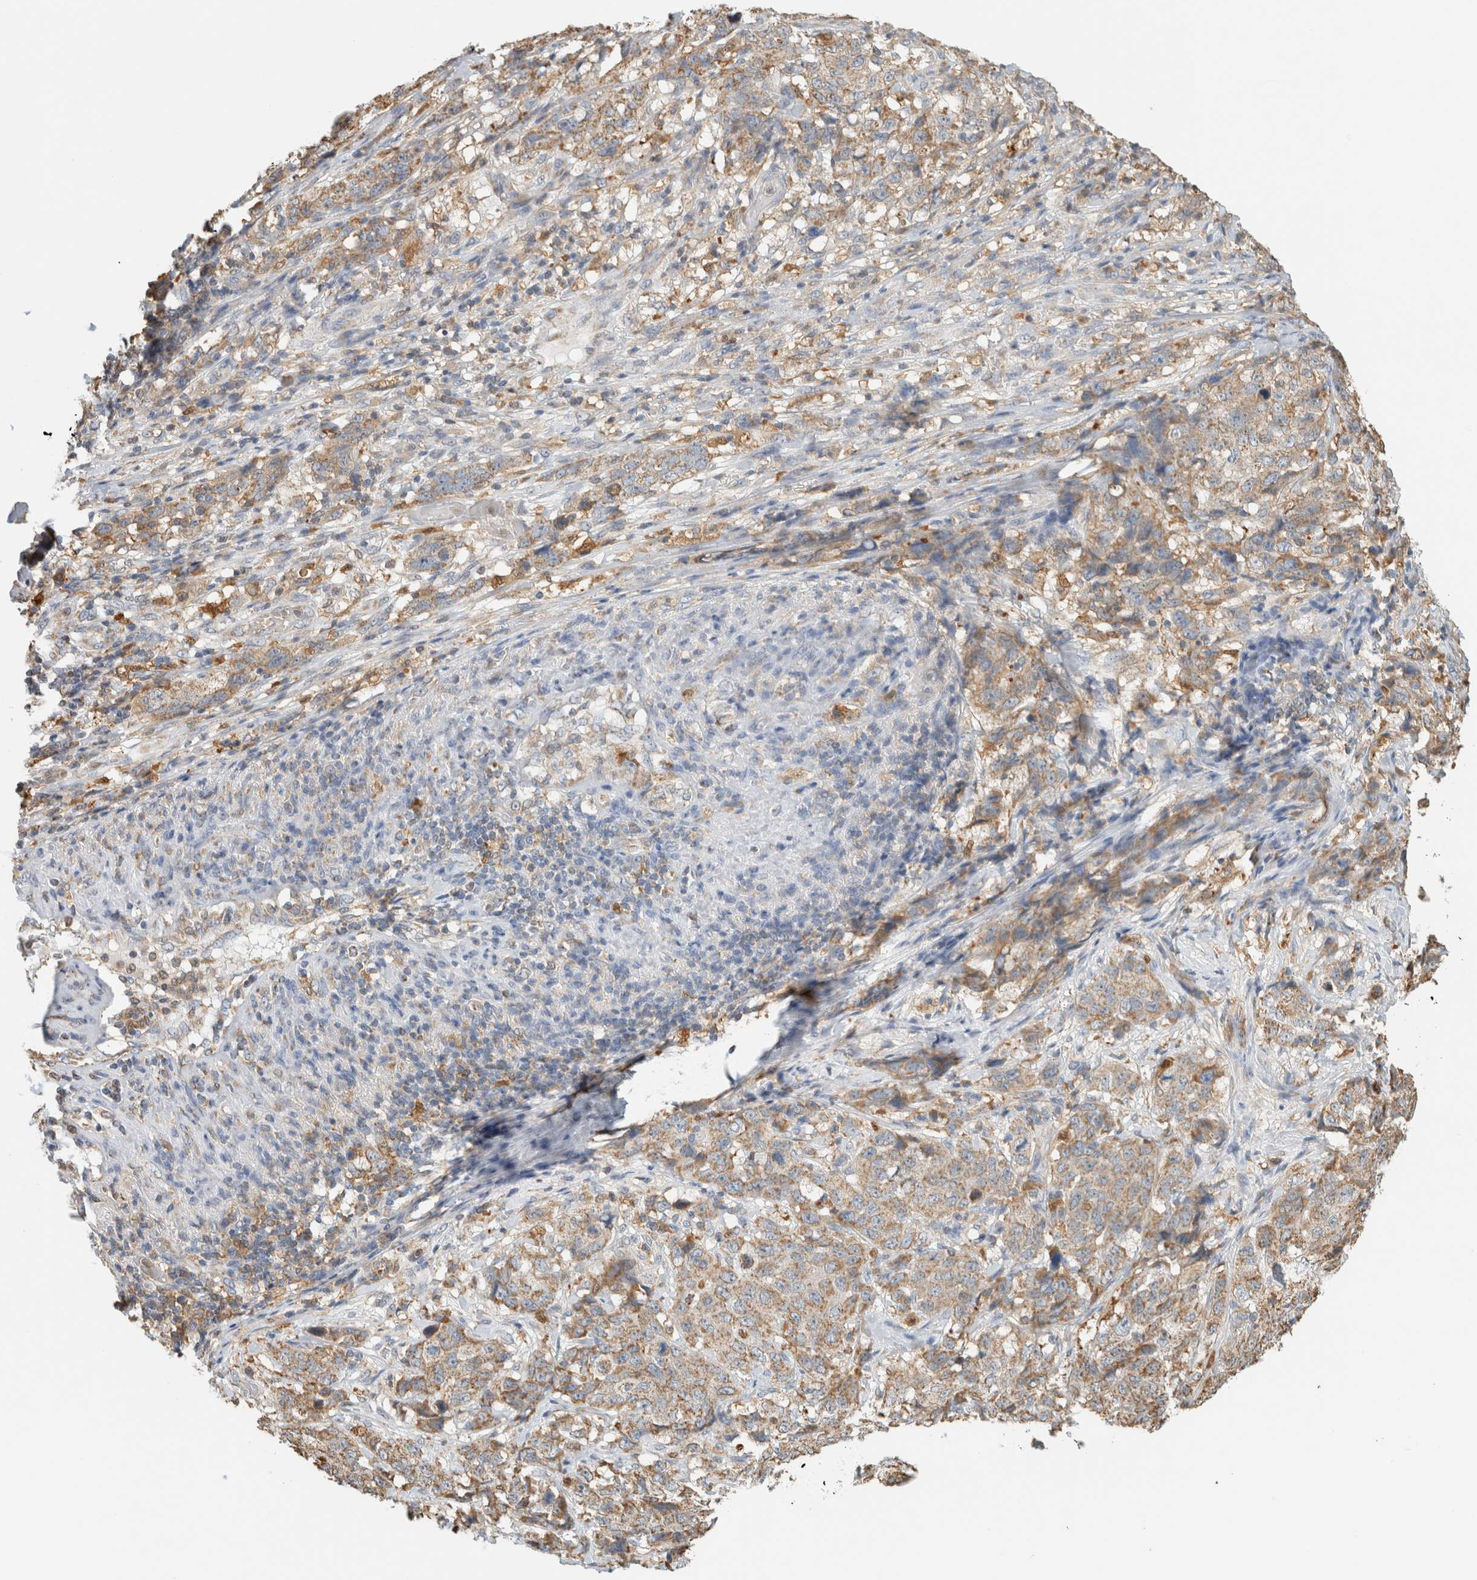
{"staining": {"intensity": "weak", "quantity": ">75%", "location": "cytoplasmic/membranous"}, "tissue": "stomach cancer", "cell_type": "Tumor cells", "image_type": "cancer", "snomed": [{"axis": "morphology", "description": "Adenocarcinoma, NOS"}, {"axis": "topography", "description": "Stomach"}], "caption": "Human stomach cancer (adenocarcinoma) stained with a brown dye reveals weak cytoplasmic/membranous positive staining in about >75% of tumor cells.", "gene": "CAPG", "patient": {"sex": "male", "age": 48}}